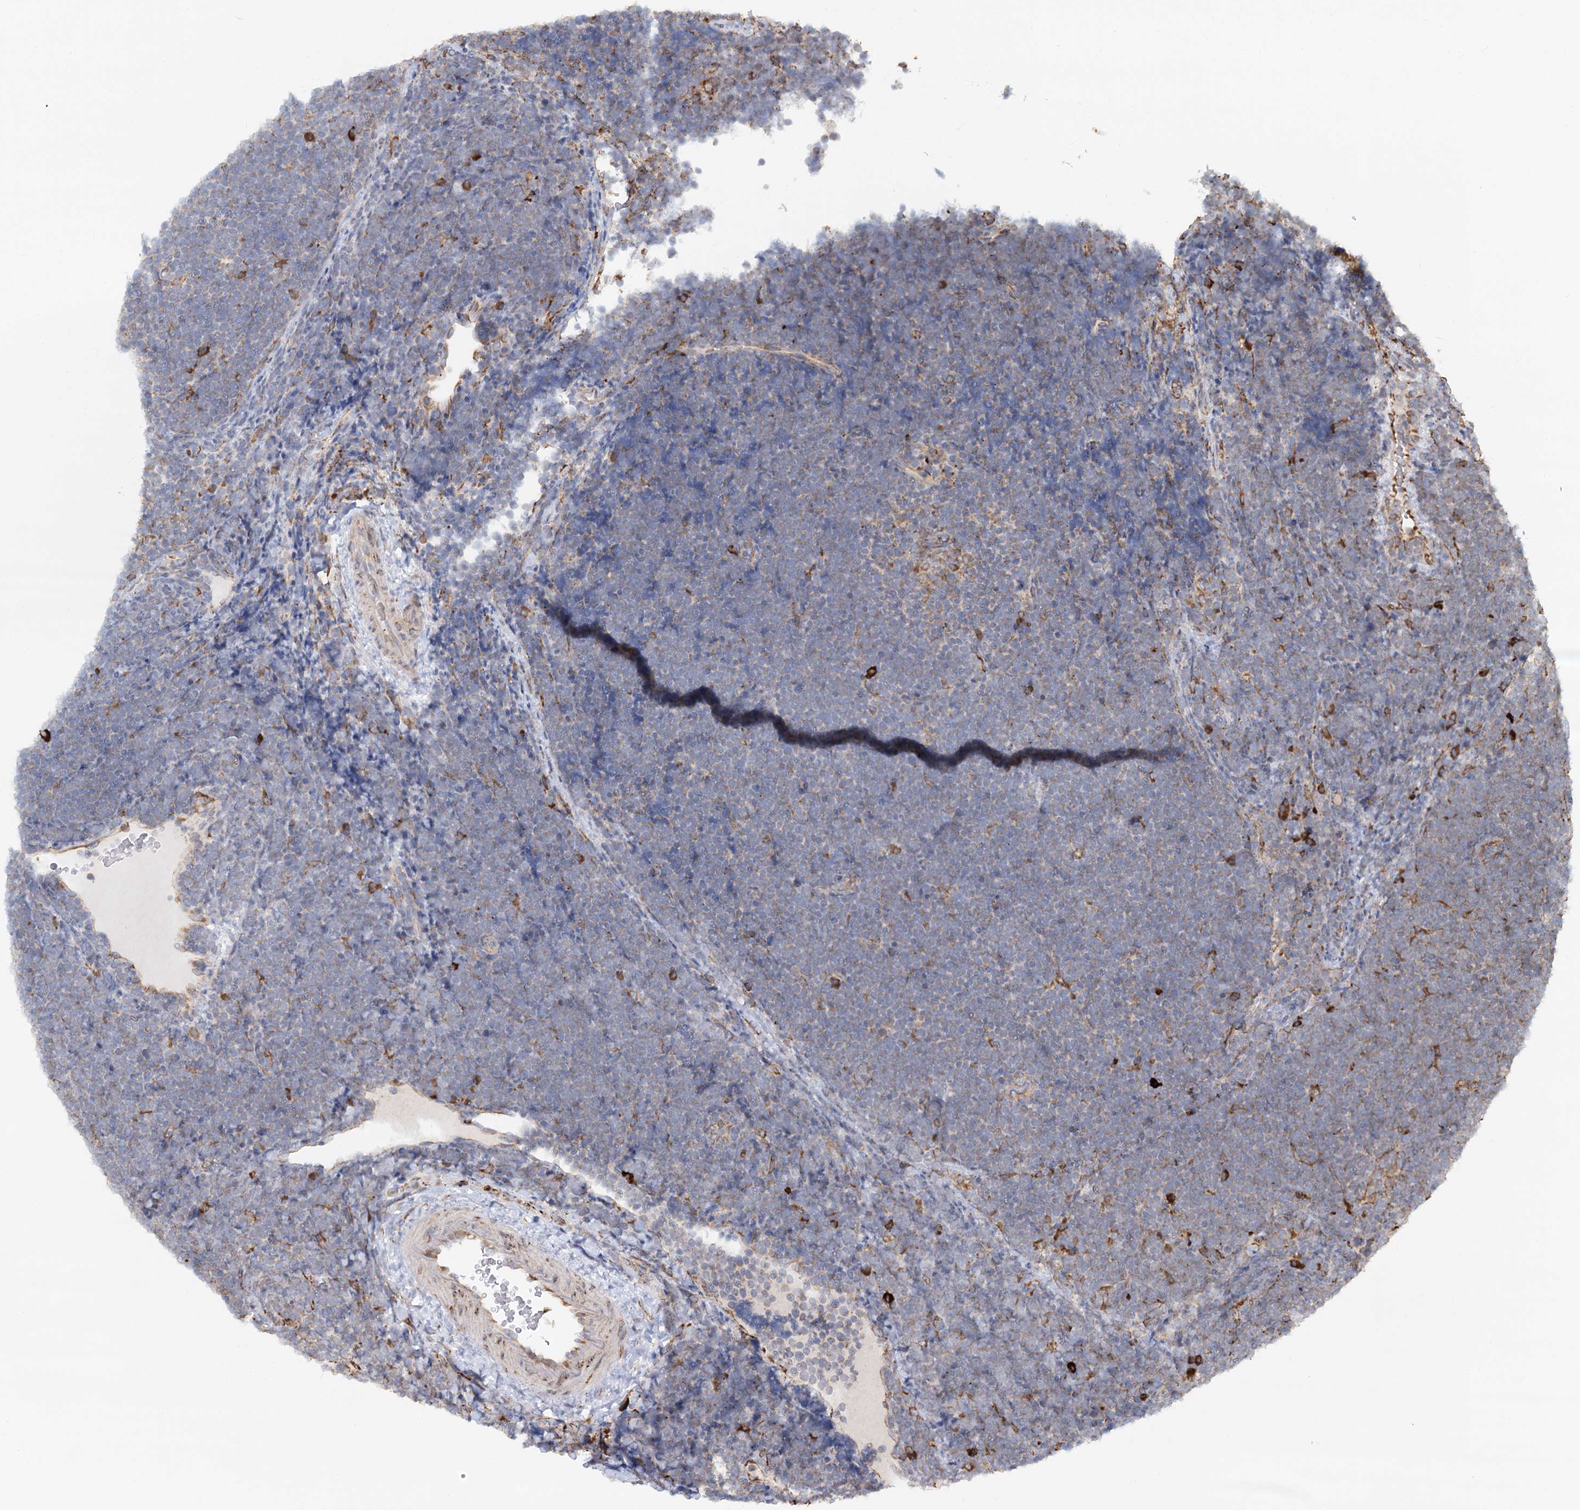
{"staining": {"intensity": "negative", "quantity": "none", "location": "none"}, "tissue": "lymphoma", "cell_type": "Tumor cells", "image_type": "cancer", "snomed": [{"axis": "morphology", "description": "Malignant lymphoma, non-Hodgkin's type, High grade"}, {"axis": "topography", "description": "Lymph node"}], "caption": "This is an immunohistochemistry photomicrograph of human high-grade malignant lymphoma, non-Hodgkin's type. There is no positivity in tumor cells.", "gene": "TAS1R1", "patient": {"sex": "male", "age": 13}}